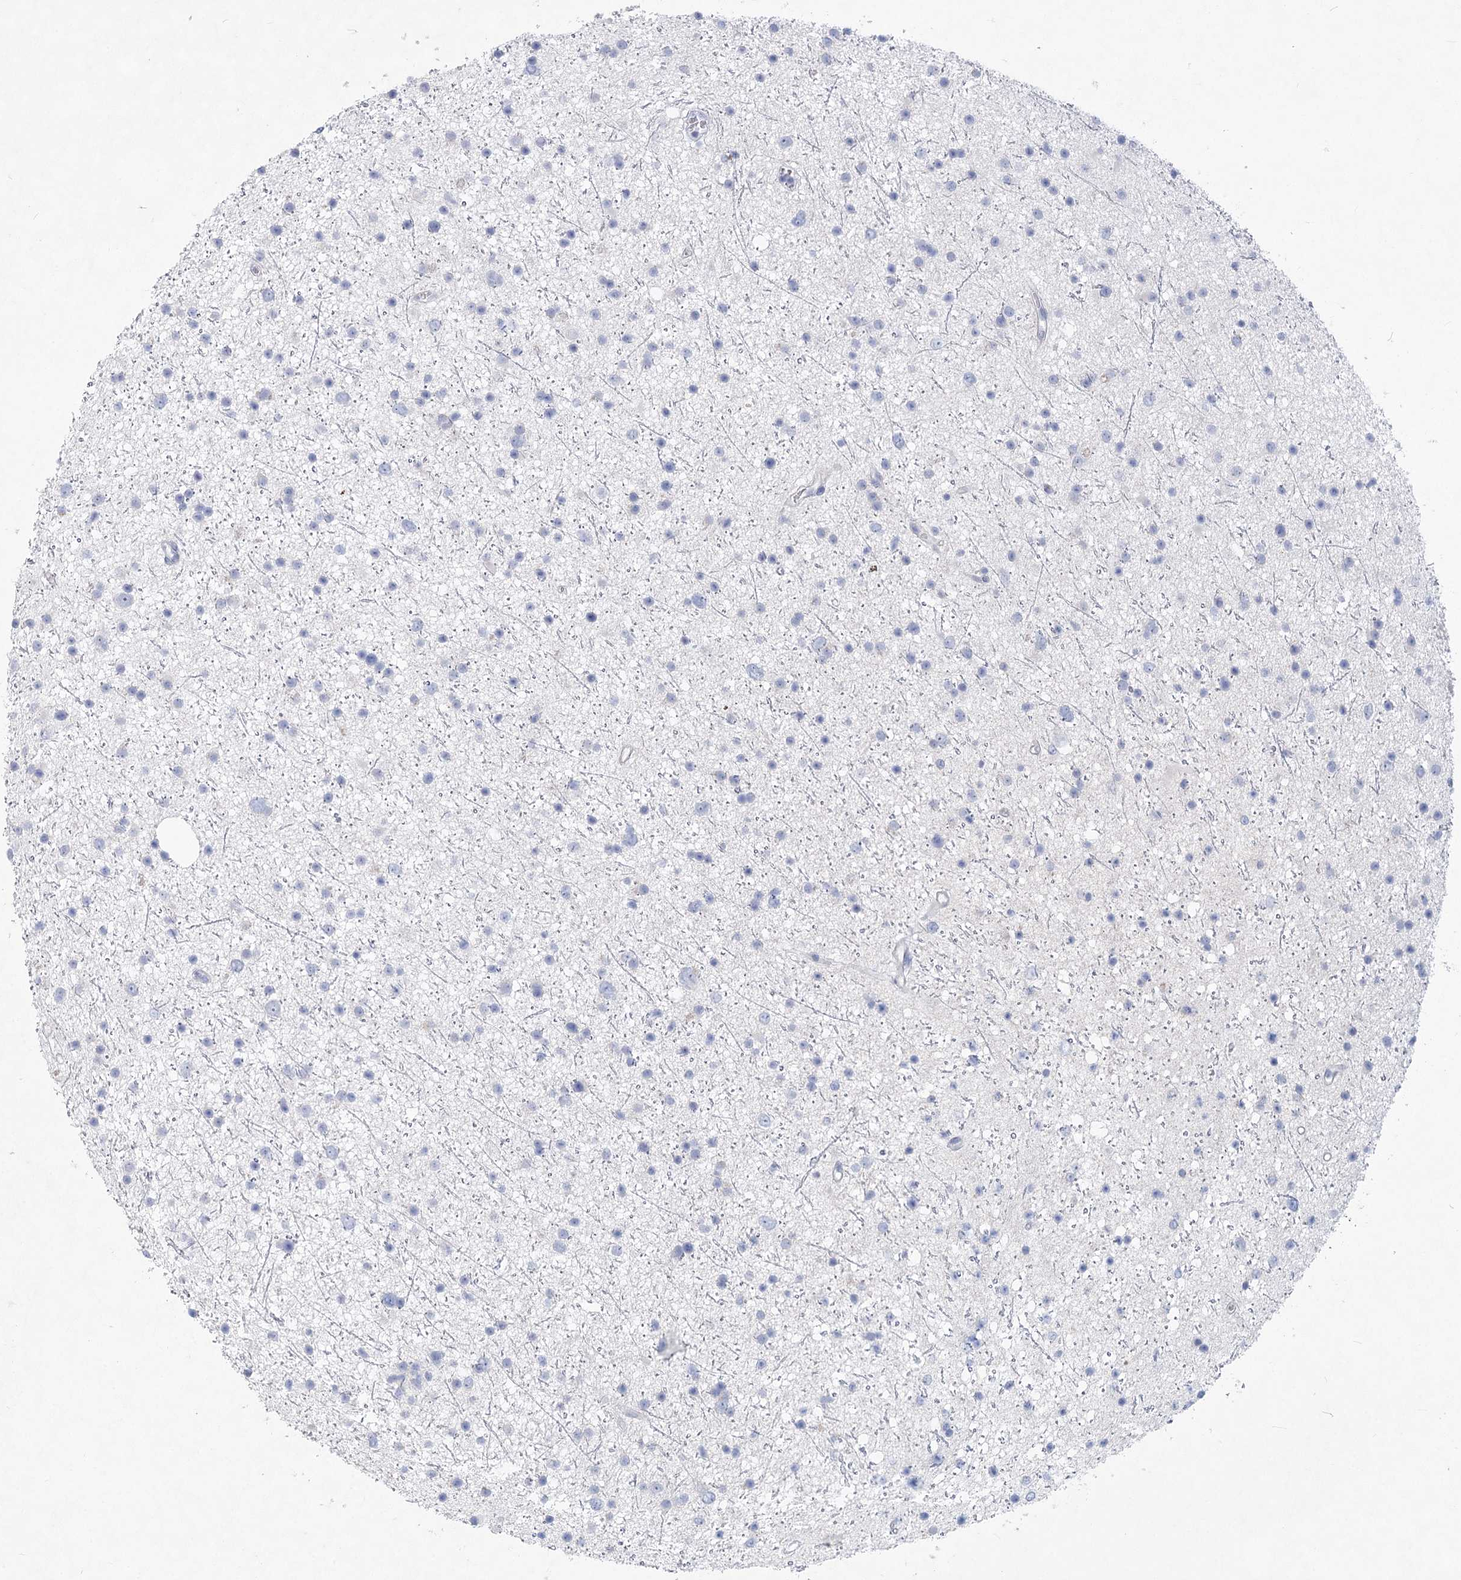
{"staining": {"intensity": "negative", "quantity": "none", "location": "none"}, "tissue": "glioma", "cell_type": "Tumor cells", "image_type": "cancer", "snomed": [{"axis": "morphology", "description": "Glioma, malignant, Low grade"}, {"axis": "topography", "description": "Cerebral cortex"}], "caption": "Immunohistochemical staining of human malignant glioma (low-grade) displays no significant expression in tumor cells.", "gene": "WDR74", "patient": {"sex": "female", "age": 39}}